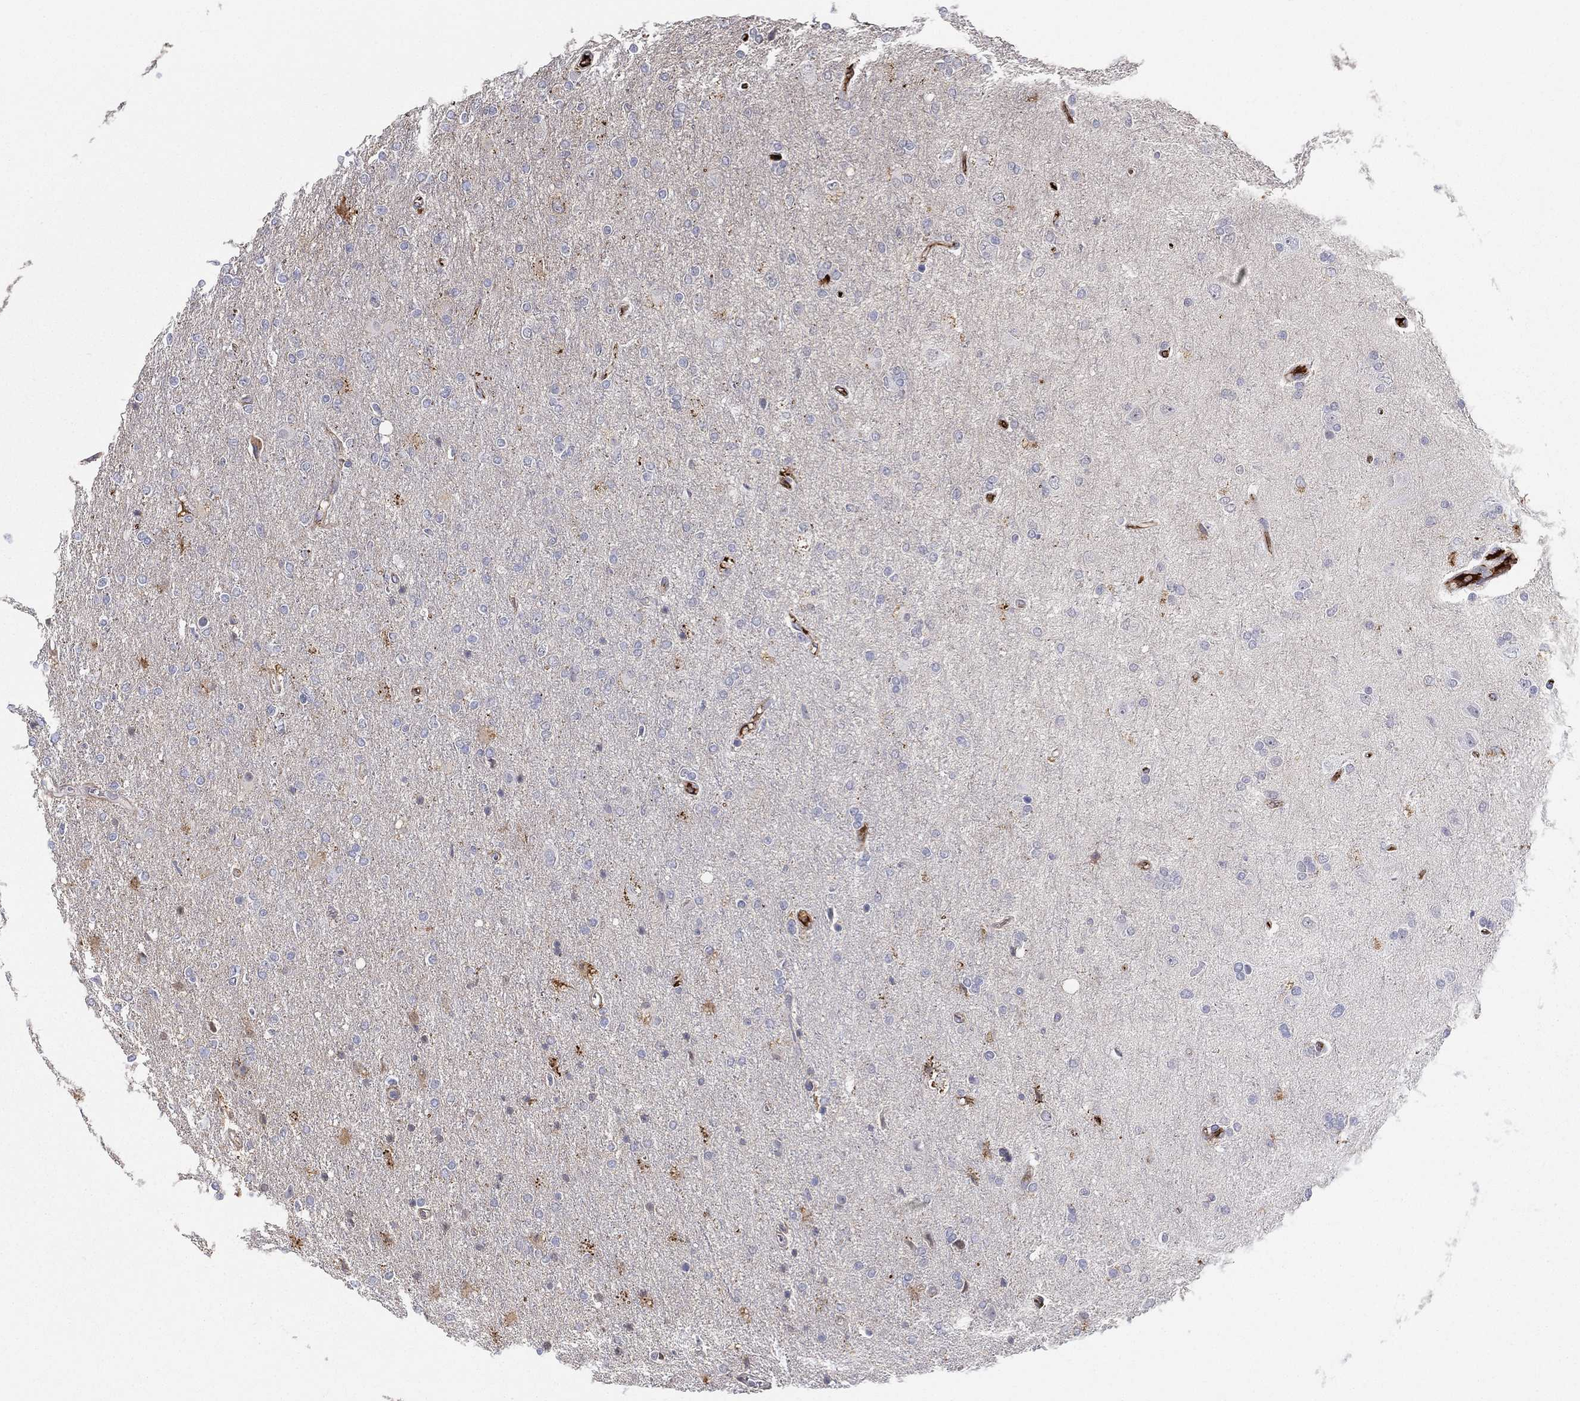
{"staining": {"intensity": "negative", "quantity": "none", "location": "none"}, "tissue": "glioma", "cell_type": "Tumor cells", "image_type": "cancer", "snomed": [{"axis": "morphology", "description": "Glioma, malignant, High grade"}, {"axis": "topography", "description": "Cerebral cortex"}], "caption": "Tumor cells are negative for brown protein staining in glioma.", "gene": "IFNB1", "patient": {"sex": "male", "age": 70}}